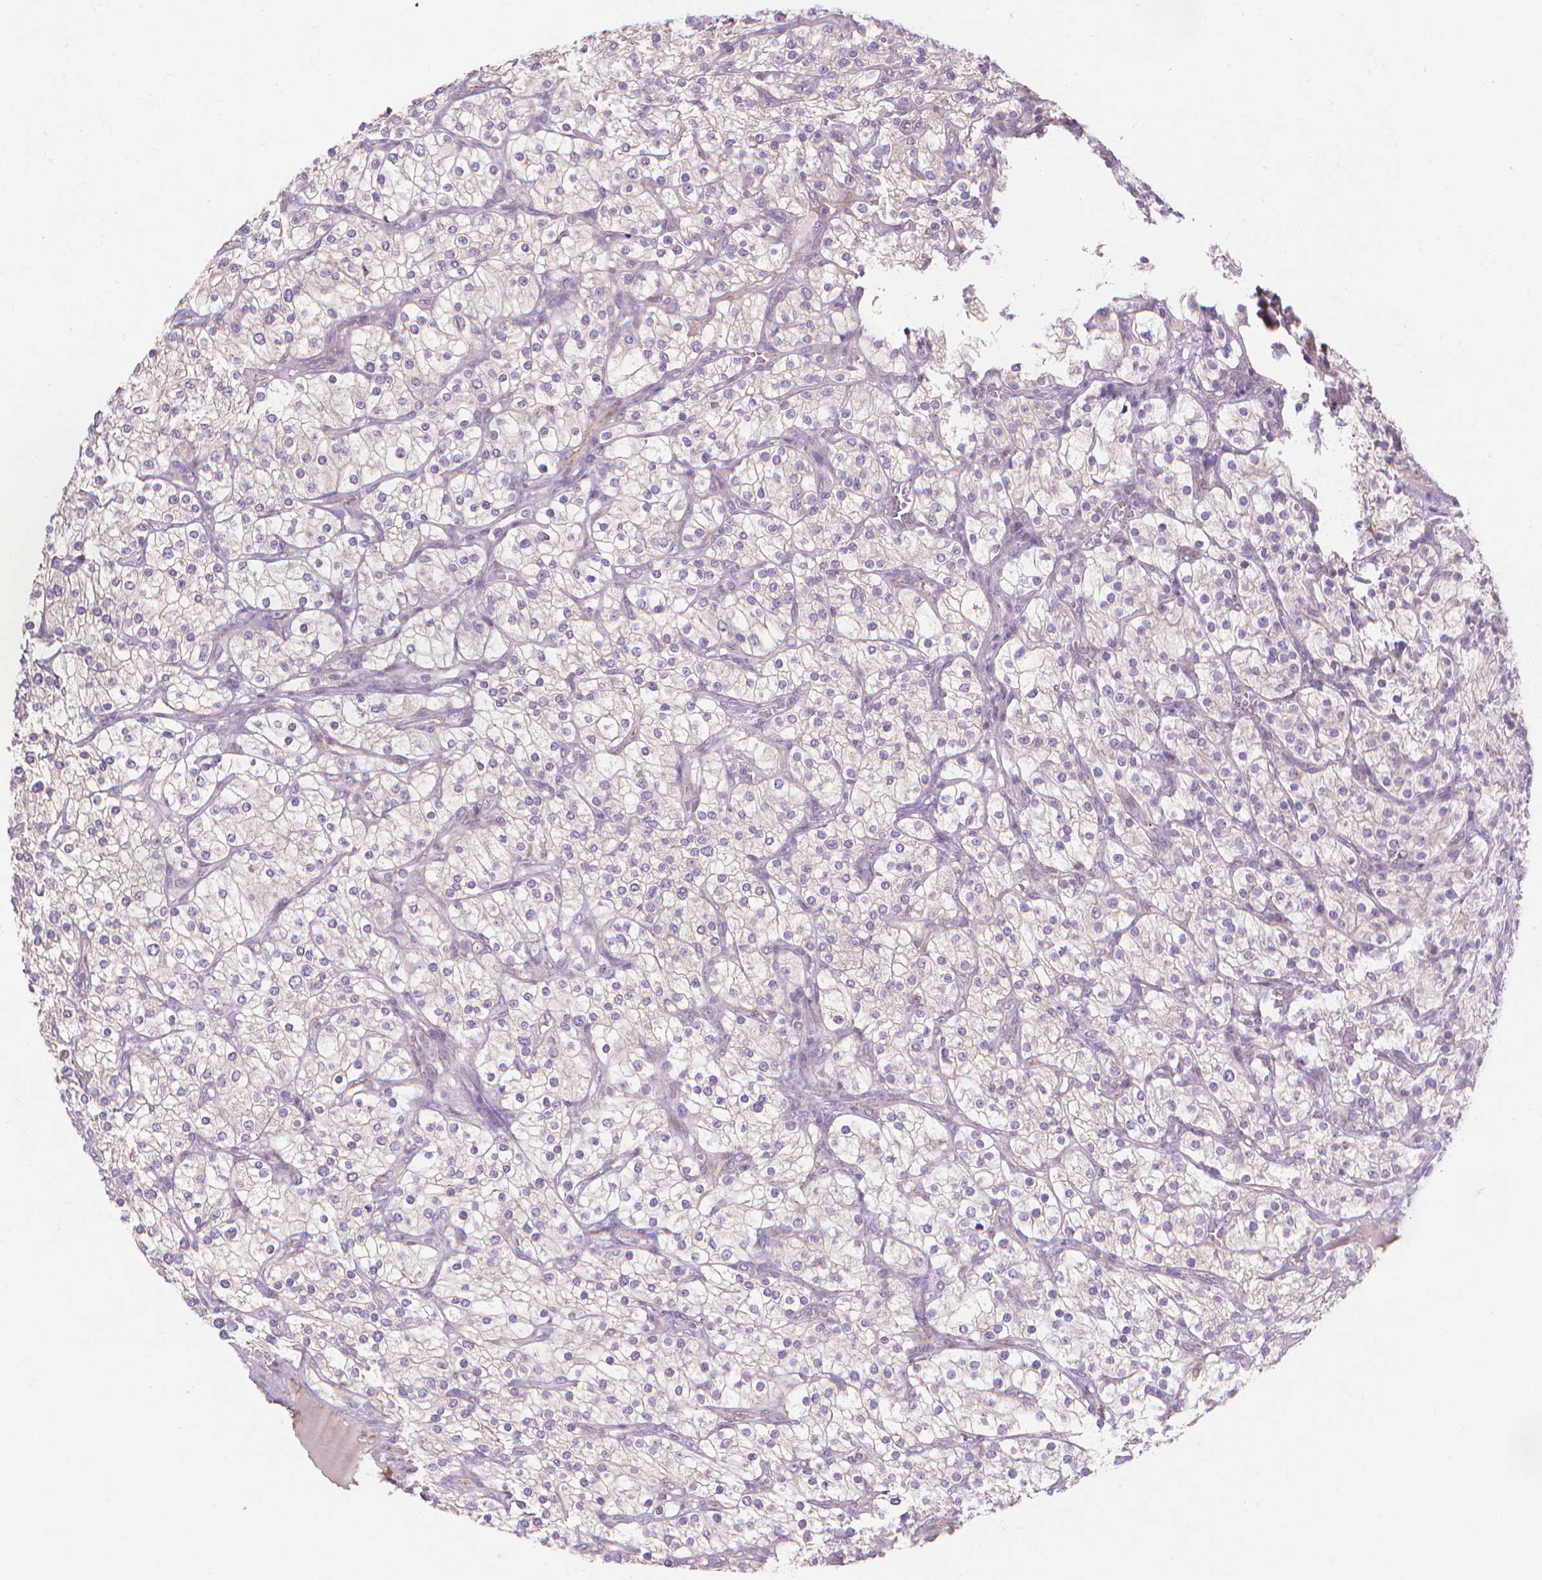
{"staining": {"intensity": "negative", "quantity": "none", "location": "none"}, "tissue": "renal cancer", "cell_type": "Tumor cells", "image_type": "cancer", "snomed": [{"axis": "morphology", "description": "Adenocarcinoma, NOS"}, {"axis": "topography", "description": "Kidney"}], "caption": "Adenocarcinoma (renal) was stained to show a protein in brown. There is no significant staining in tumor cells.", "gene": "PRDM13", "patient": {"sex": "male", "age": 80}}